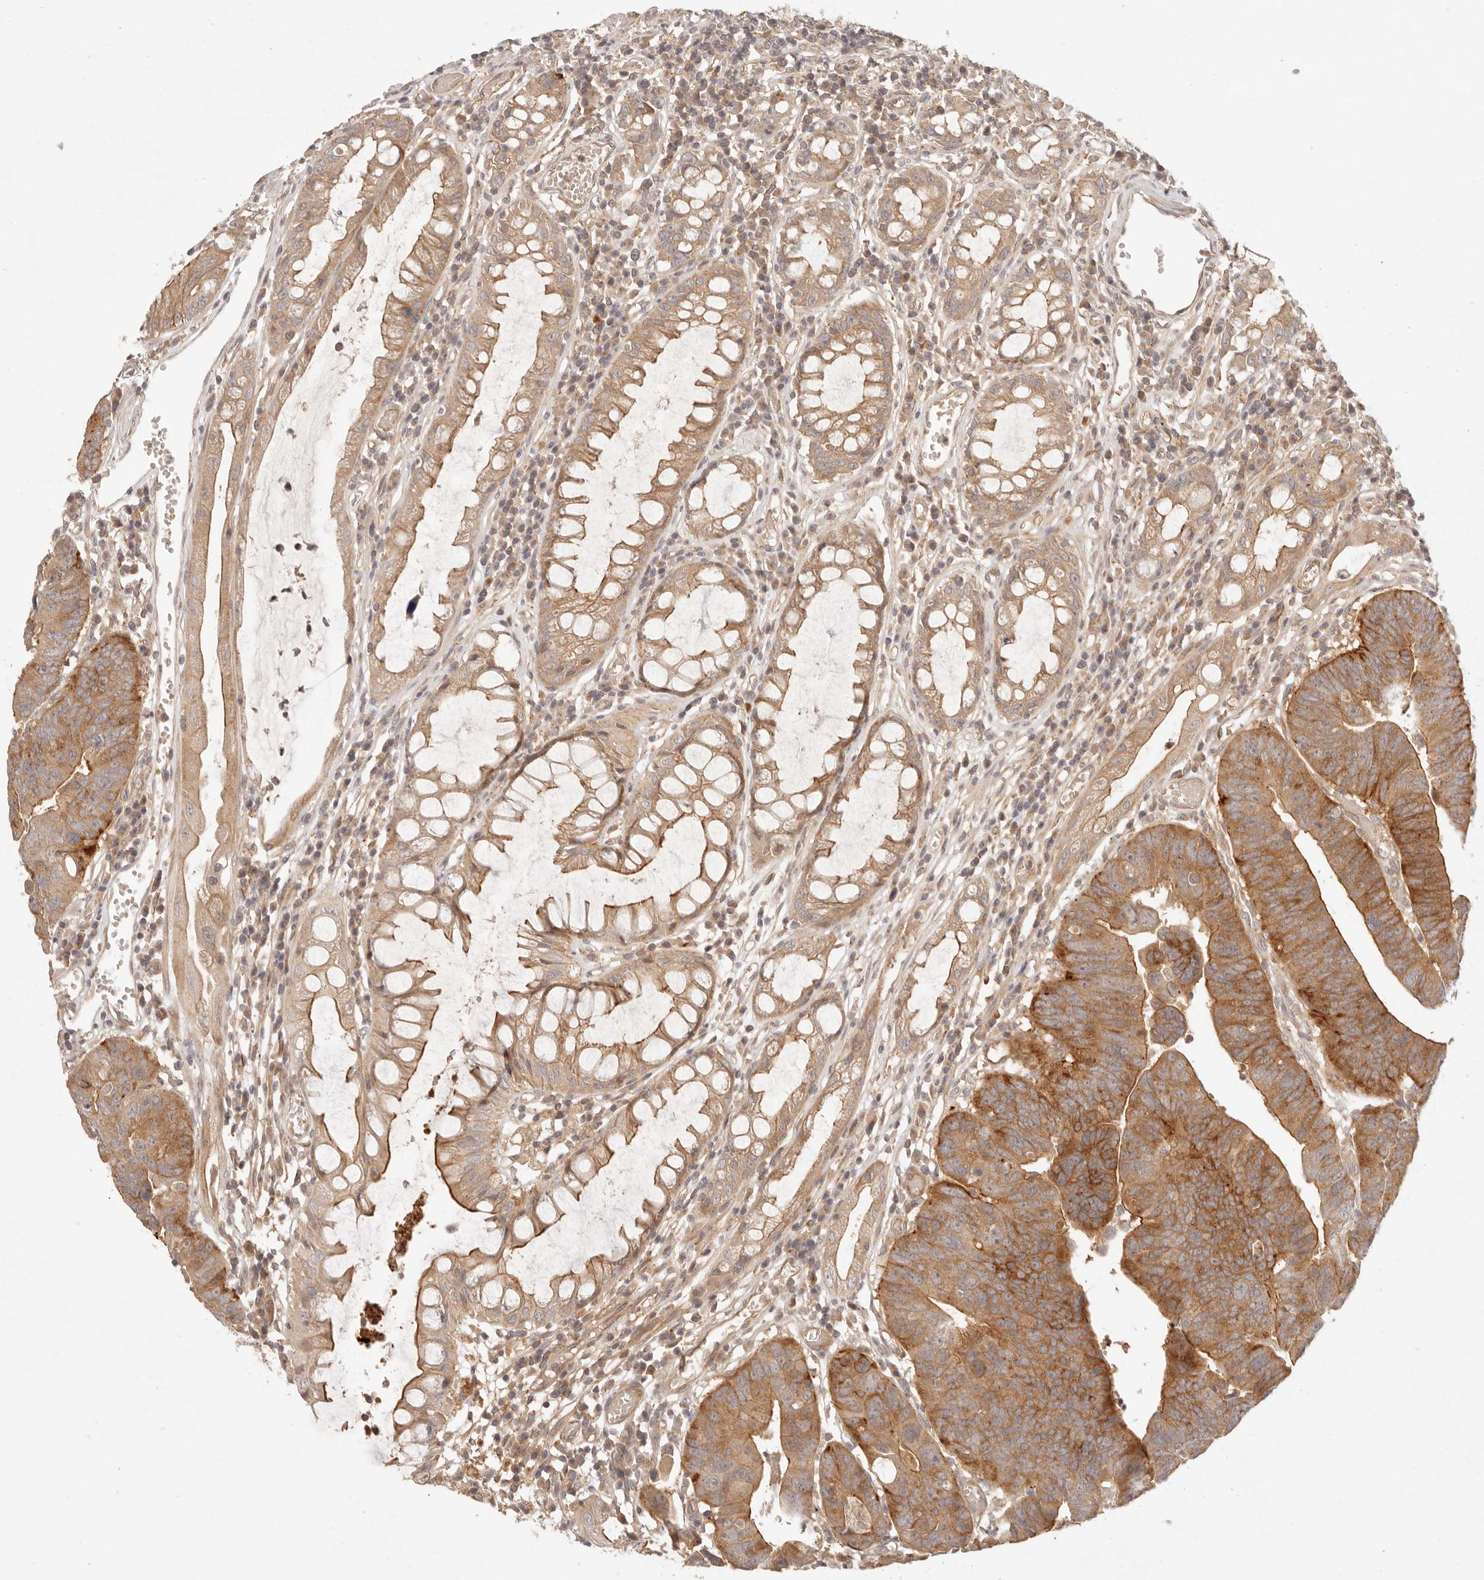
{"staining": {"intensity": "moderate", "quantity": ">75%", "location": "cytoplasmic/membranous"}, "tissue": "colorectal cancer", "cell_type": "Tumor cells", "image_type": "cancer", "snomed": [{"axis": "morphology", "description": "Adenocarcinoma, NOS"}, {"axis": "topography", "description": "Rectum"}], "caption": "This image demonstrates IHC staining of colorectal adenocarcinoma, with medium moderate cytoplasmic/membranous staining in approximately >75% of tumor cells.", "gene": "PPP1R3B", "patient": {"sex": "female", "age": 65}}